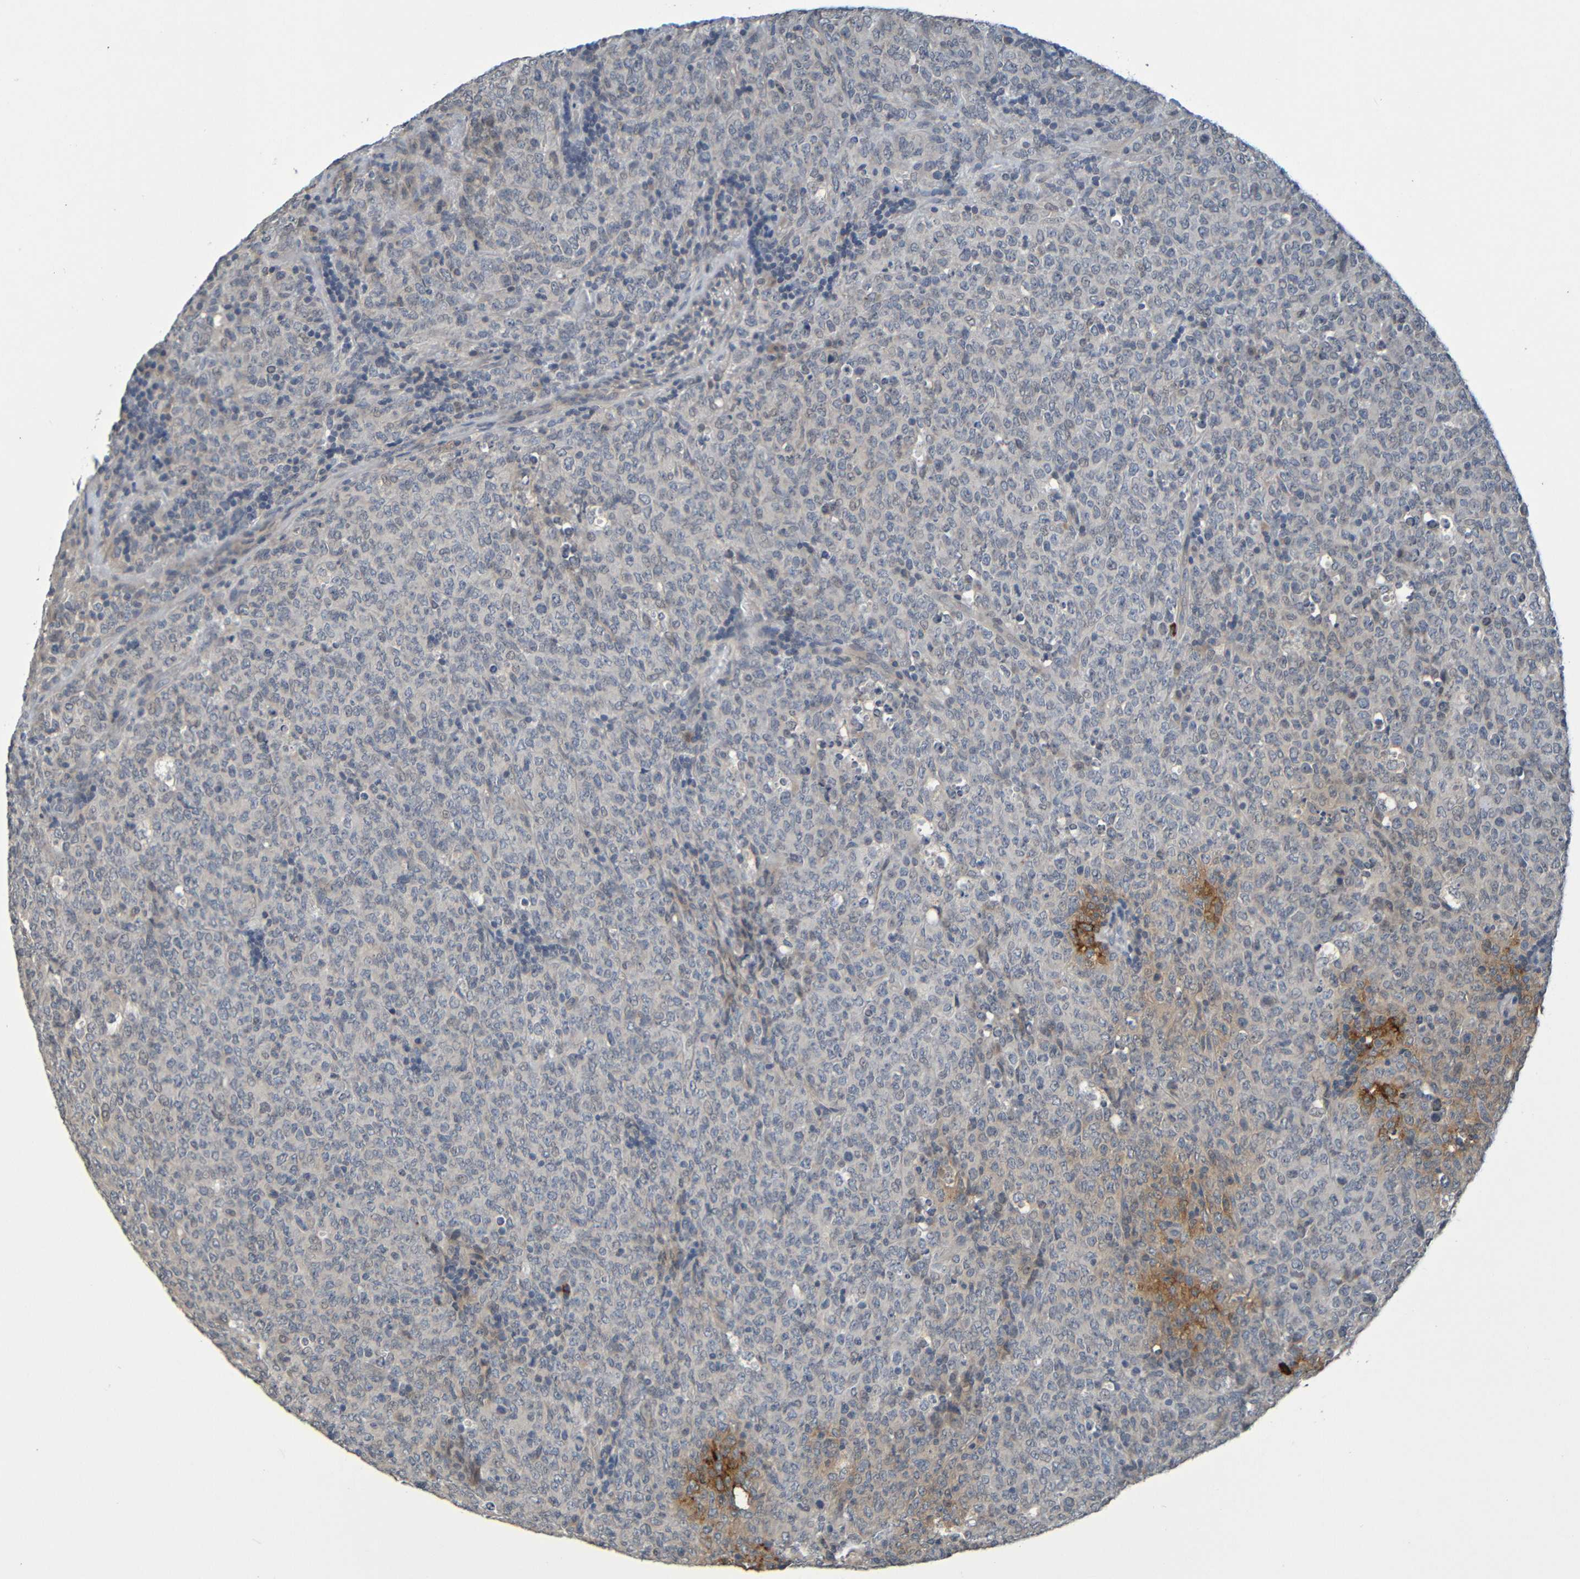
{"staining": {"intensity": "negative", "quantity": "none", "location": "none"}, "tissue": "lymphoma", "cell_type": "Tumor cells", "image_type": "cancer", "snomed": [{"axis": "morphology", "description": "Malignant lymphoma, non-Hodgkin's type, High grade"}, {"axis": "topography", "description": "Tonsil"}], "caption": "Immunohistochemistry (IHC) of malignant lymphoma, non-Hodgkin's type (high-grade) displays no expression in tumor cells. (Brightfield microscopy of DAB (3,3'-diaminobenzidine) immunohistochemistry (IHC) at high magnification).", "gene": "C3AR1", "patient": {"sex": "female", "age": 36}}